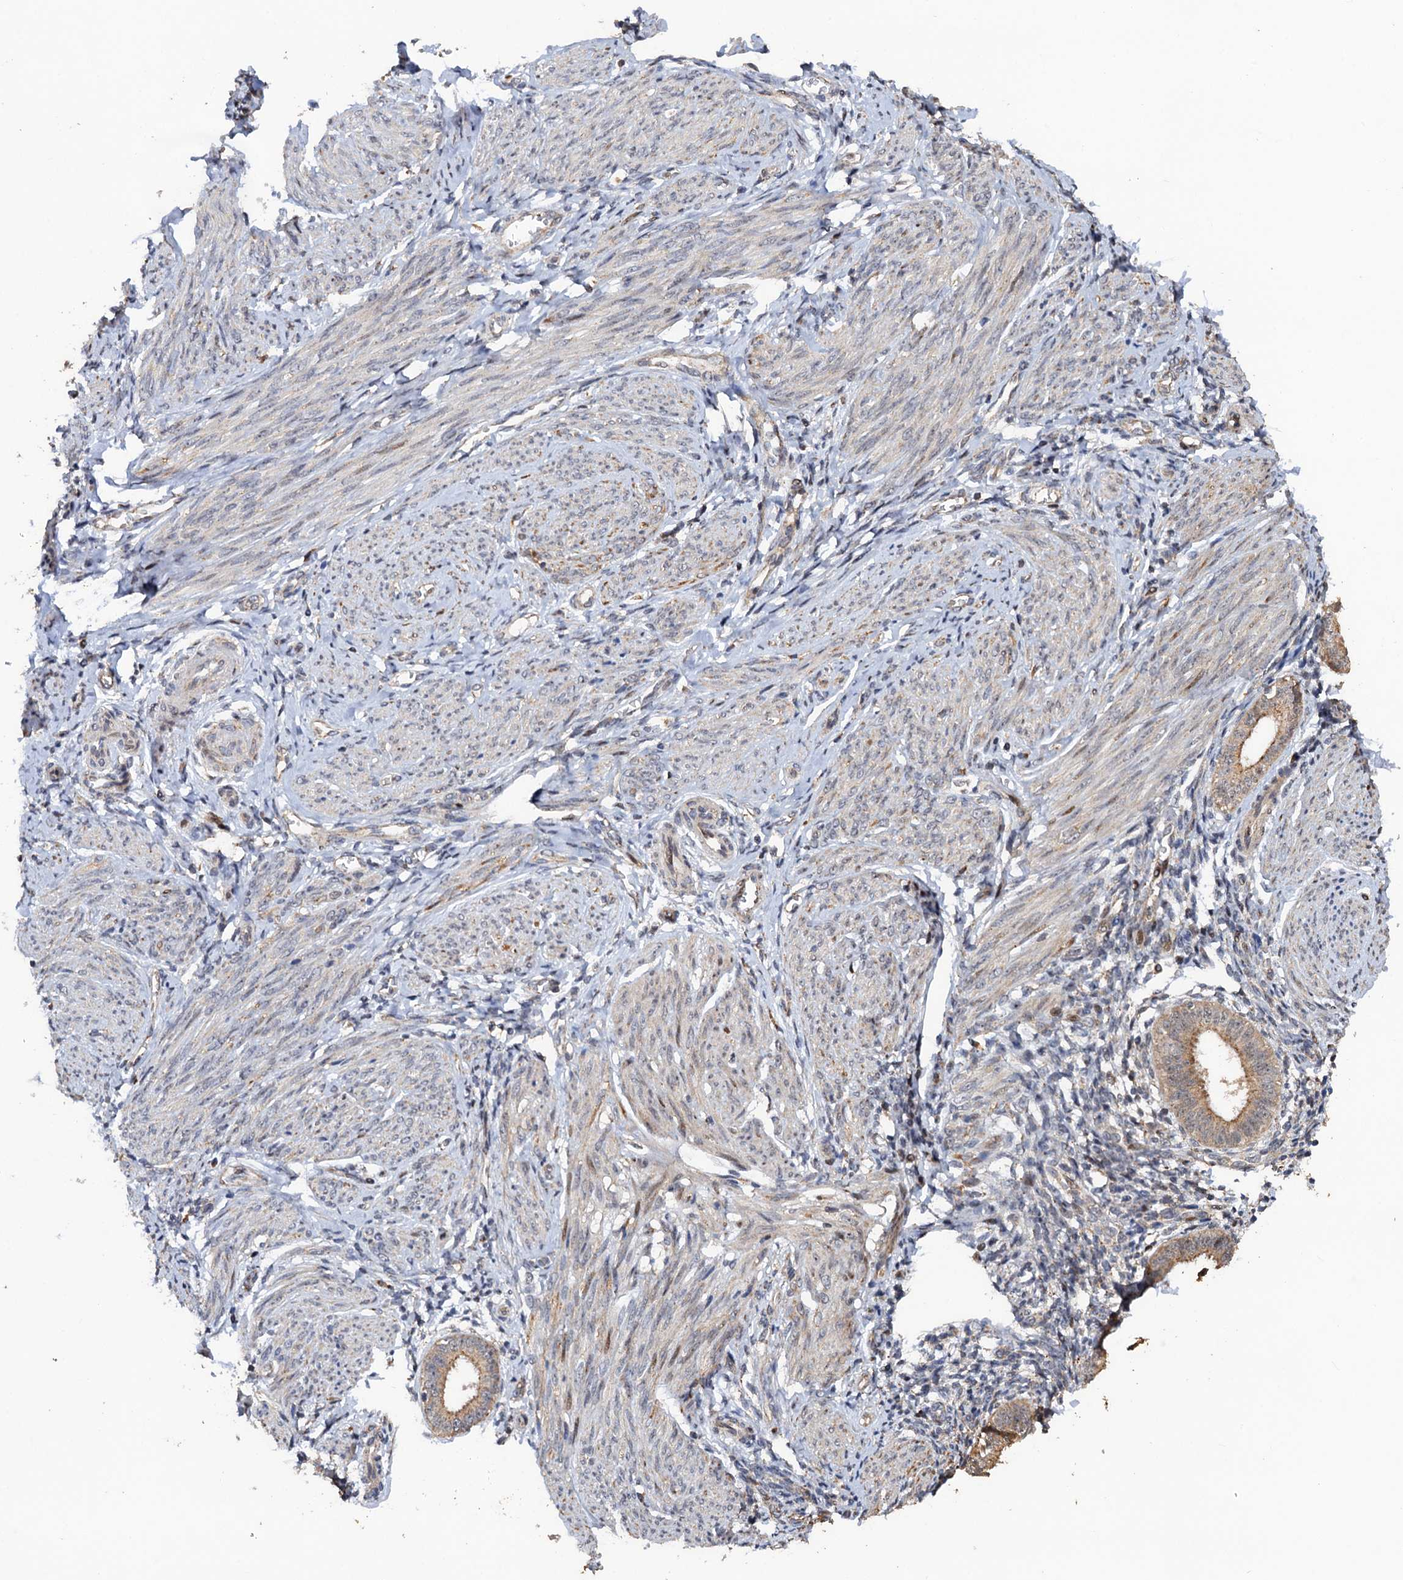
{"staining": {"intensity": "negative", "quantity": "none", "location": "none"}, "tissue": "endometrium", "cell_type": "Cells in endometrial stroma", "image_type": "normal", "snomed": [{"axis": "morphology", "description": "Normal tissue, NOS"}, {"axis": "topography", "description": "Uterus"}, {"axis": "topography", "description": "Endometrium"}], "caption": "The micrograph exhibits no staining of cells in endometrial stroma in unremarkable endometrium.", "gene": "BMERB1", "patient": {"sex": "female", "age": 48}}